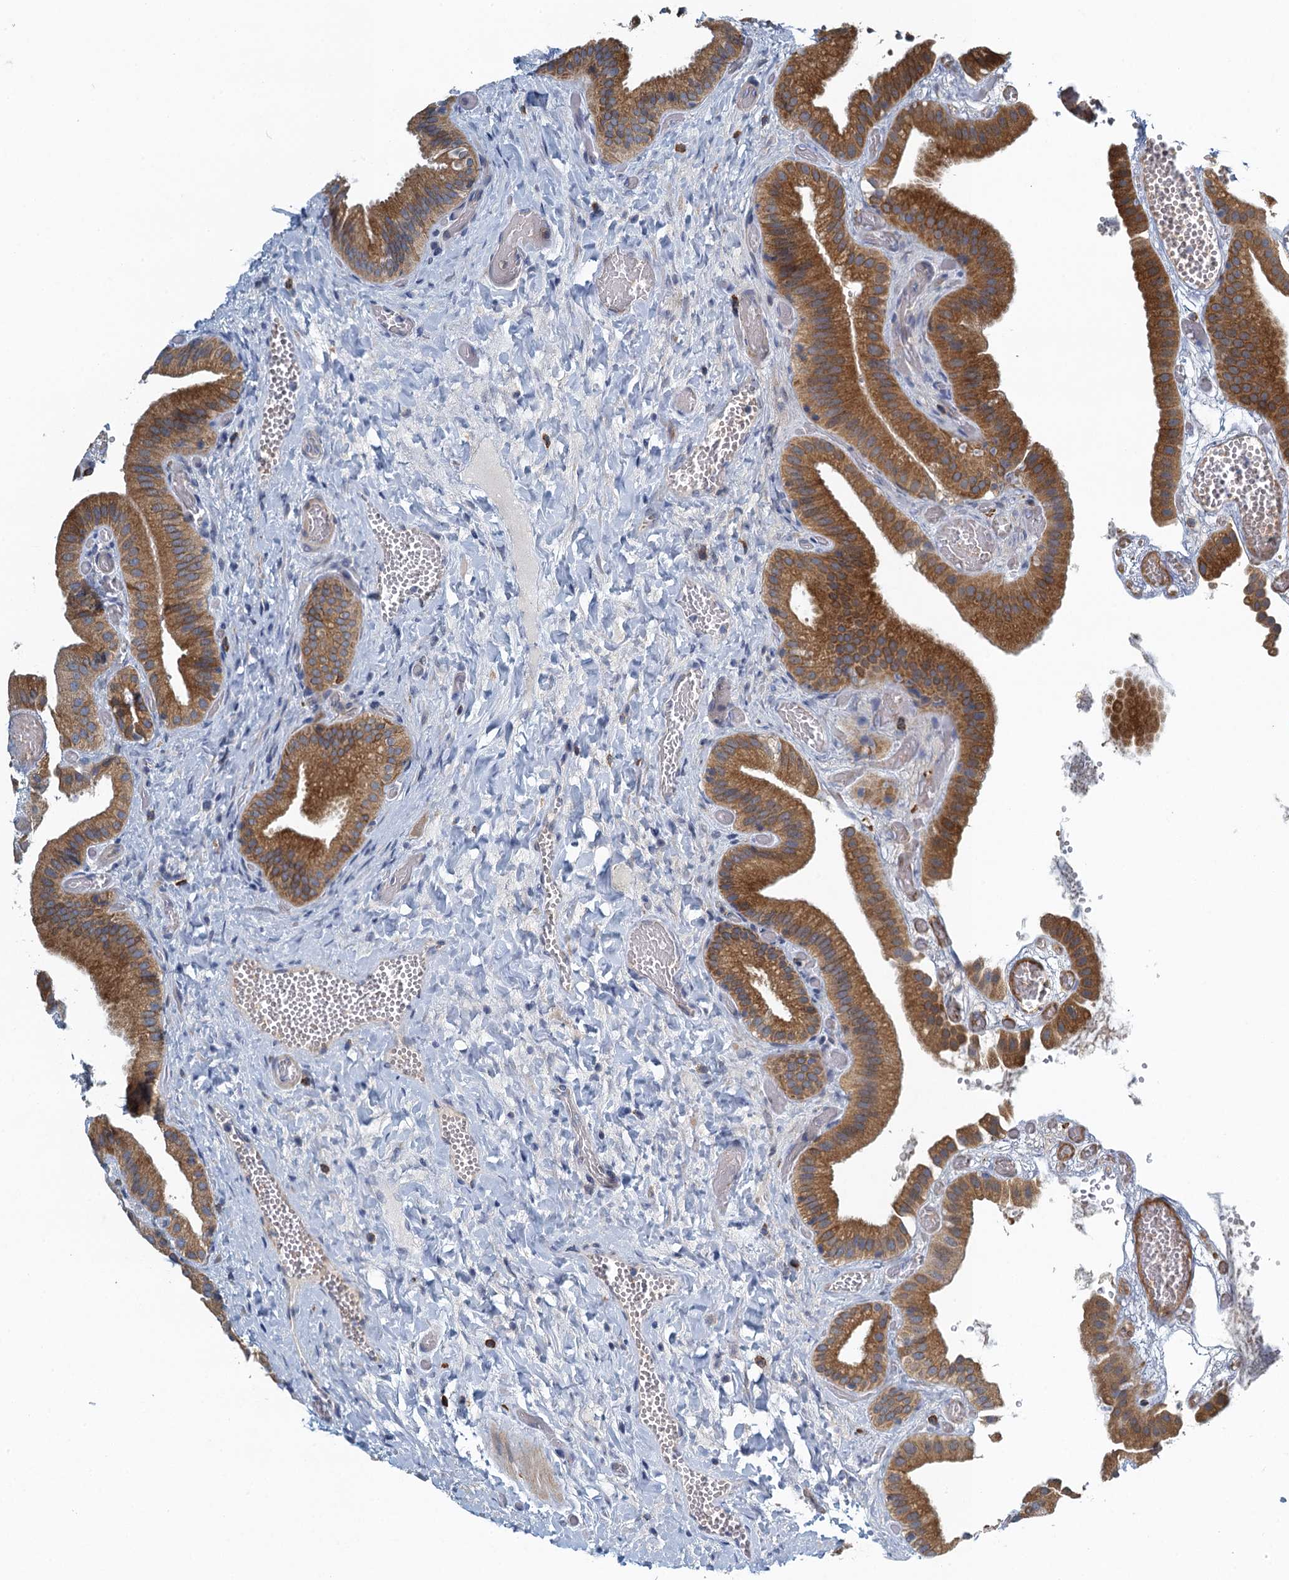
{"staining": {"intensity": "moderate", "quantity": ">75%", "location": "cytoplasmic/membranous"}, "tissue": "gallbladder", "cell_type": "Glandular cells", "image_type": "normal", "snomed": [{"axis": "morphology", "description": "Normal tissue, NOS"}, {"axis": "topography", "description": "Gallbladder"}], "caption": "Immunohistochemical staining of normal human gallbladder displays medium levels of moderate cytoplasmic/membranous expression in about >75% of glandular cells. (brown staining indicates protein expression, while blue staining denotes nuclei).", "gene": "ALG2", "patient": {"sex": "female", "age": 64}}